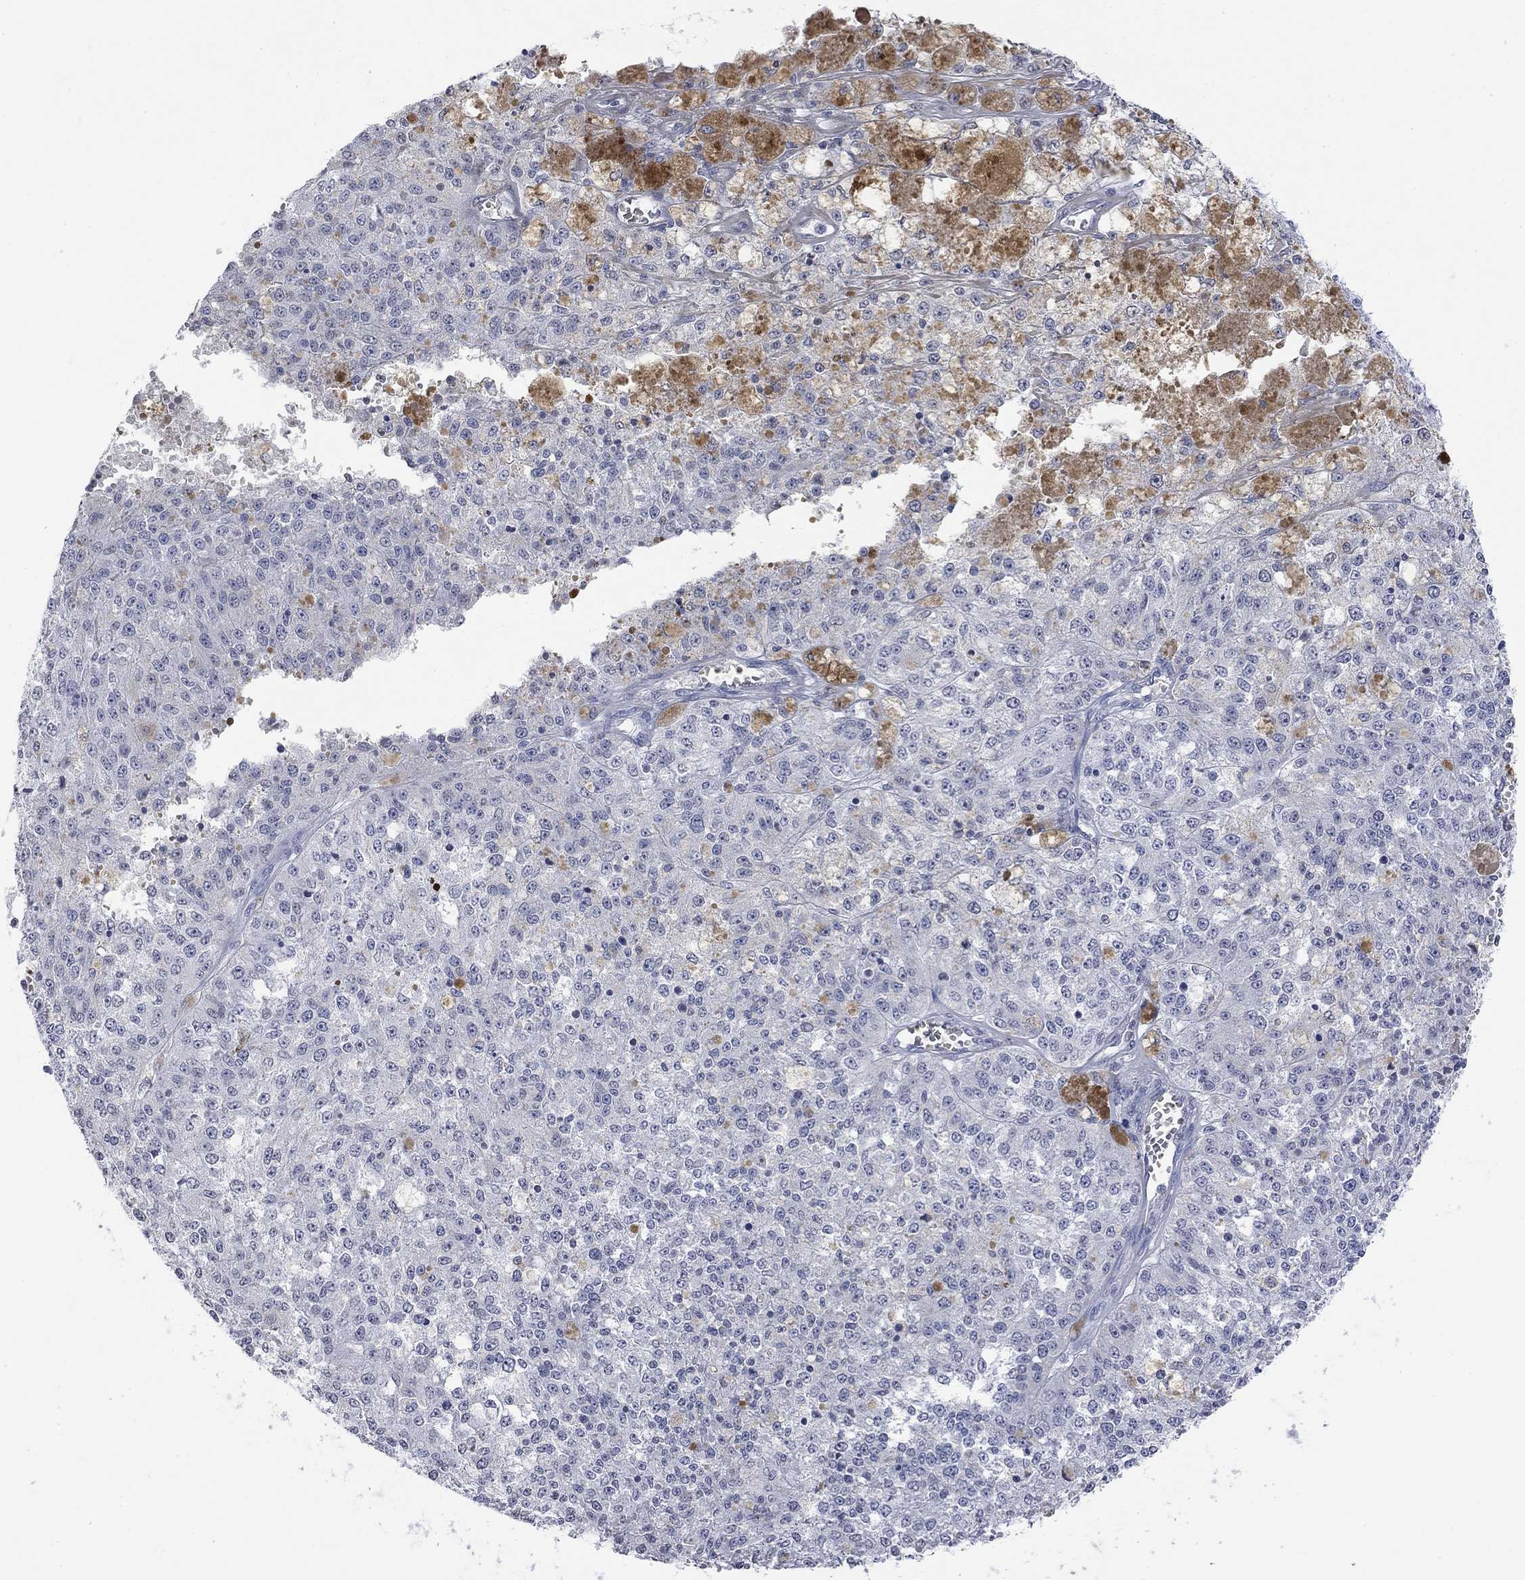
{"staining": {"intensity": "negative", "quantity": "none", "location": "none"}, "tissue": "melanoma", "cell_type": "Tumor cells", "image_type": "cancer", "snomed": [{"axis": "morphology", "description": "Malignant melanoma, Metastatic site"}, {"axis": "topography", "description": "Lymph node"}], "caption": "Immunohistochemical staining of malignant melanoma (metastatic site) exhibits no significant positivity in tumor cells.", "gene": "TMEM255A", "patient": {"sex": "female", "age": 64}}